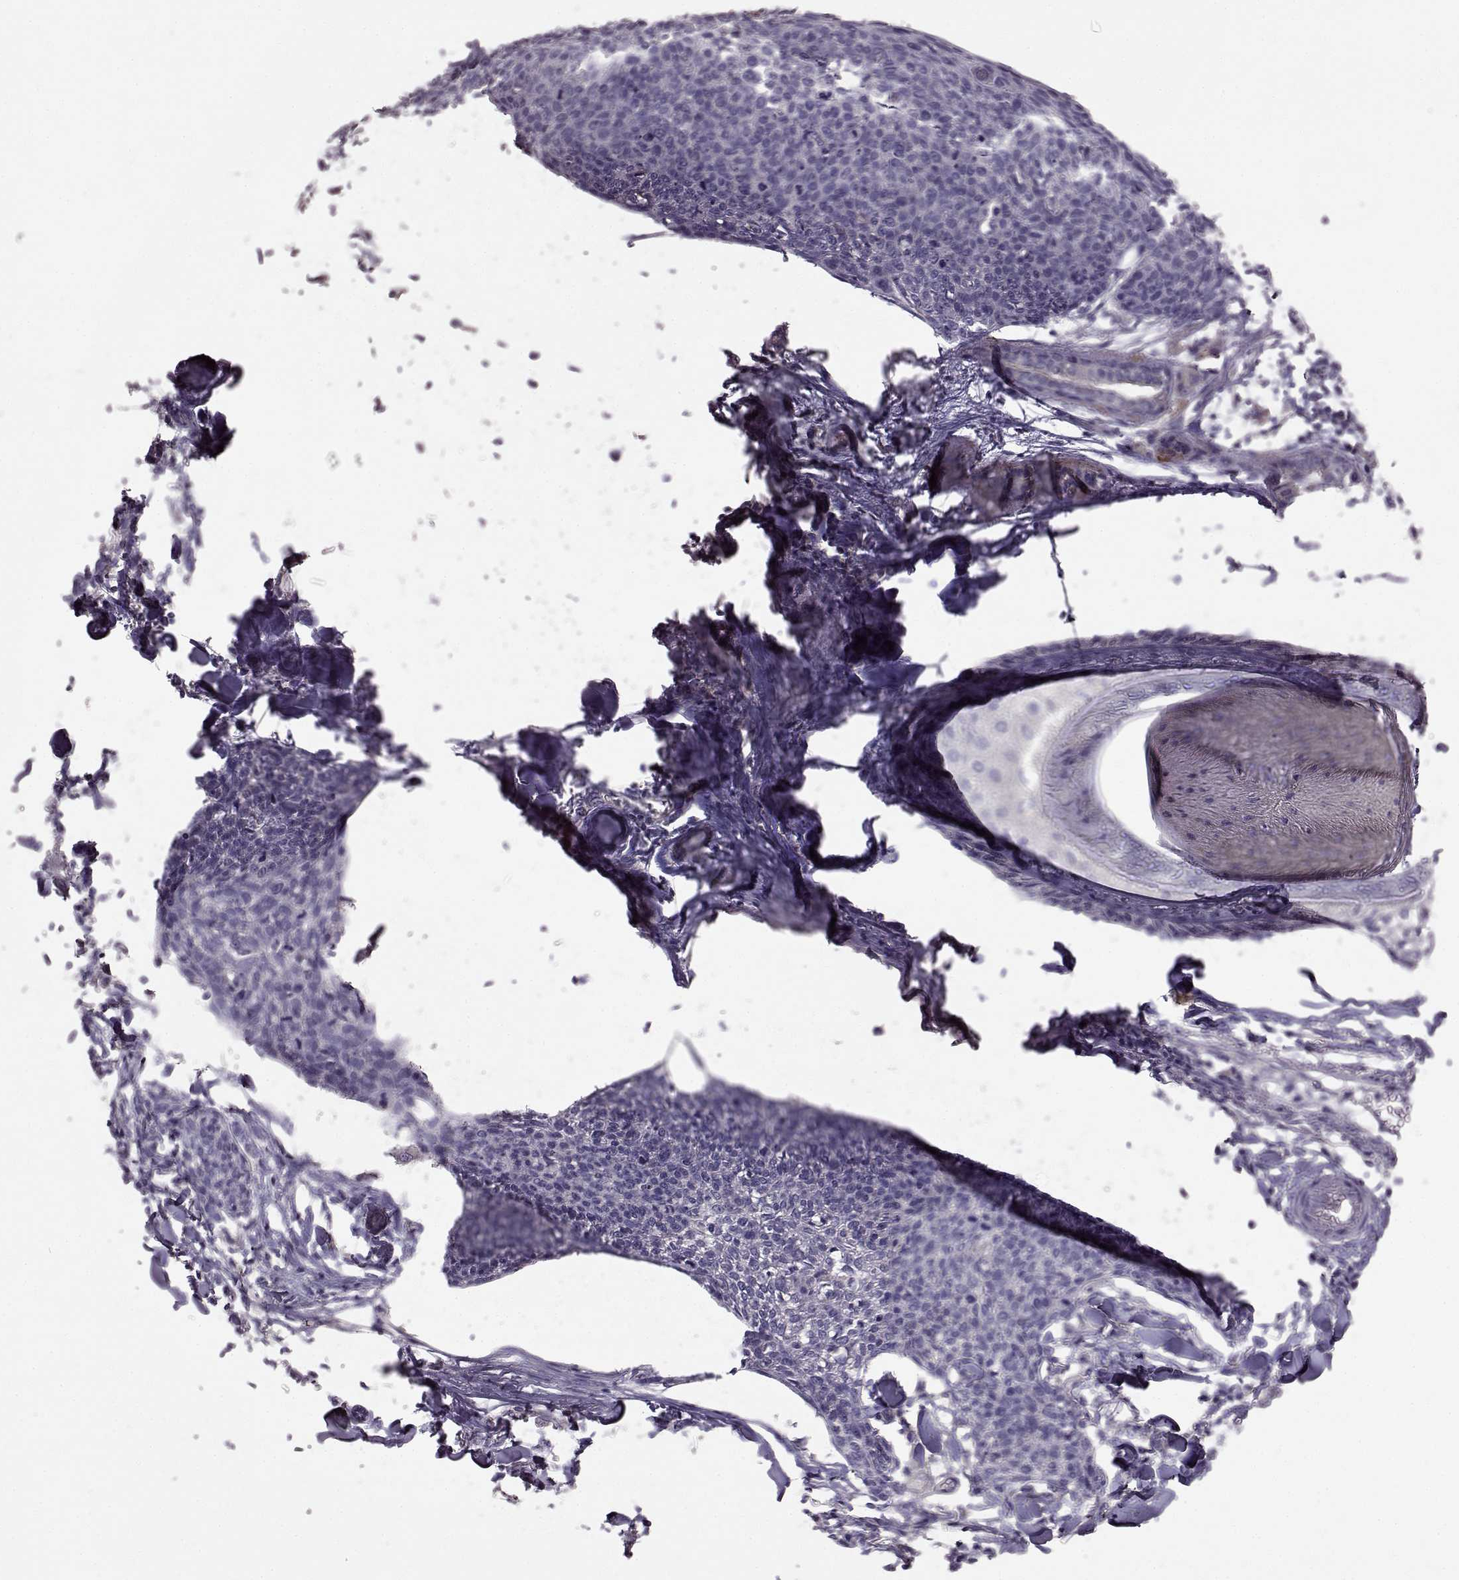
{"staining": {"intensity": "negative", "quantity": "none", "location": "none"}, "tissue": "skin cancer", "cell_type": "Tumor cells", "image_type": "cancer", "snomed": [{"axis": "morphology", "description": "Squamous cell carcinoma, NOS"}, {"axis": "topography", "description": "Skin"}, {"axis": "topography", "description": "Vulva"}], "caption": "High power microscopy micrograph of an IHC image of skin cancer (squamous cell carcinoma), revealing no significant expression in tumor cells.", "gene": "ADGRG2", "patient": {"sex": "female", "age": 75}}